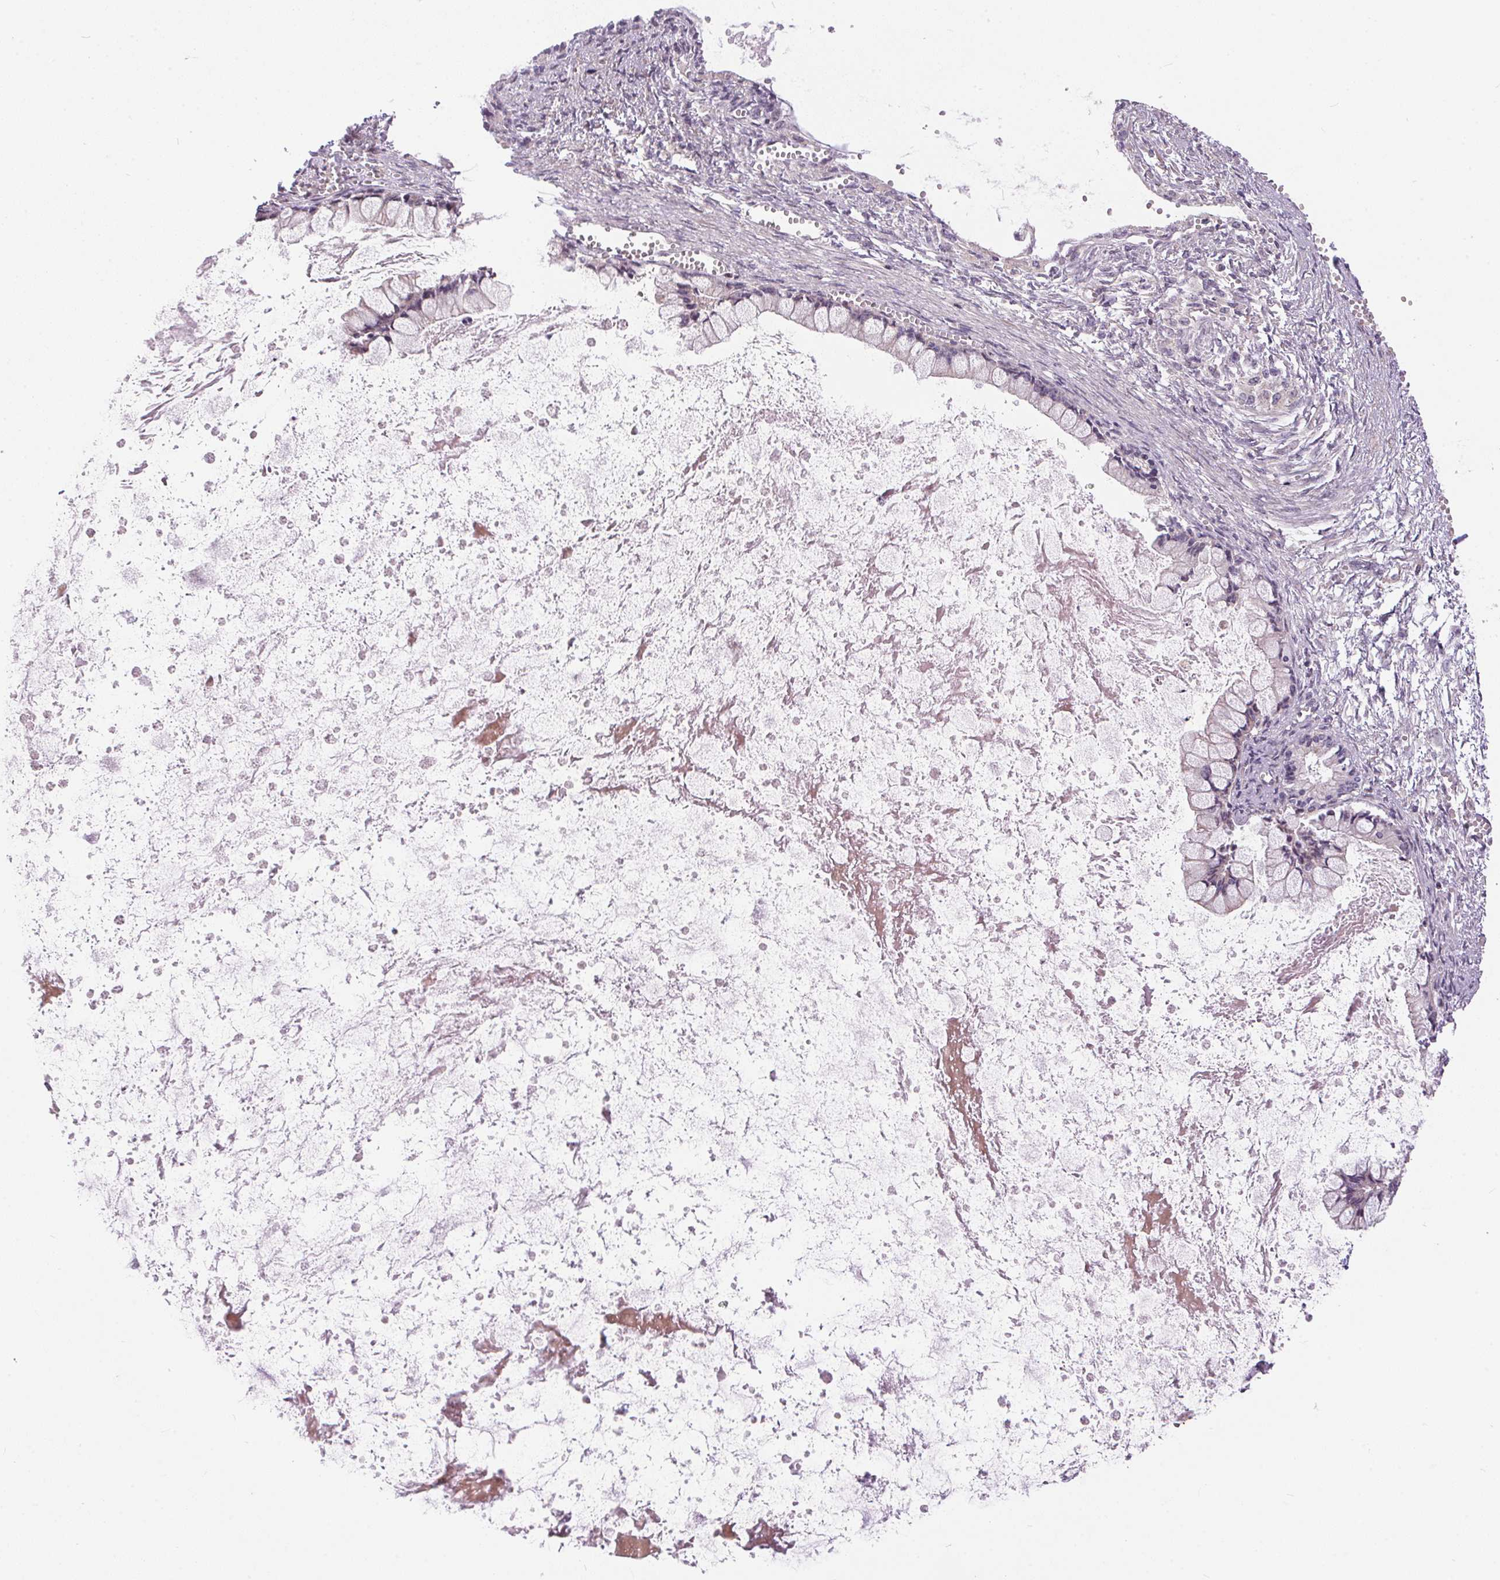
{"staining": {"intensity": "negative", "quantity": "none", "location": "none"}, "tissue": "ovarian cancer", "cell_type": "Tumor cells", "image_type": "cancer", "snomed": [{"axis": "morphology", "description": "Cystadenocarcinoma, mucinous, NOS"}, {"axis": "topography", "description": "Ovary"}], "caption": "IHC histopathology image of neoplastic tissue: ovarian cancer stained with DAB (3,3'-diaminobenzidine) displays no significant protein positivity in tumor cells. Nuclei are stained in blue.", "gene": "UNC13B", "patient": {"sex": "female", "age": 67}}